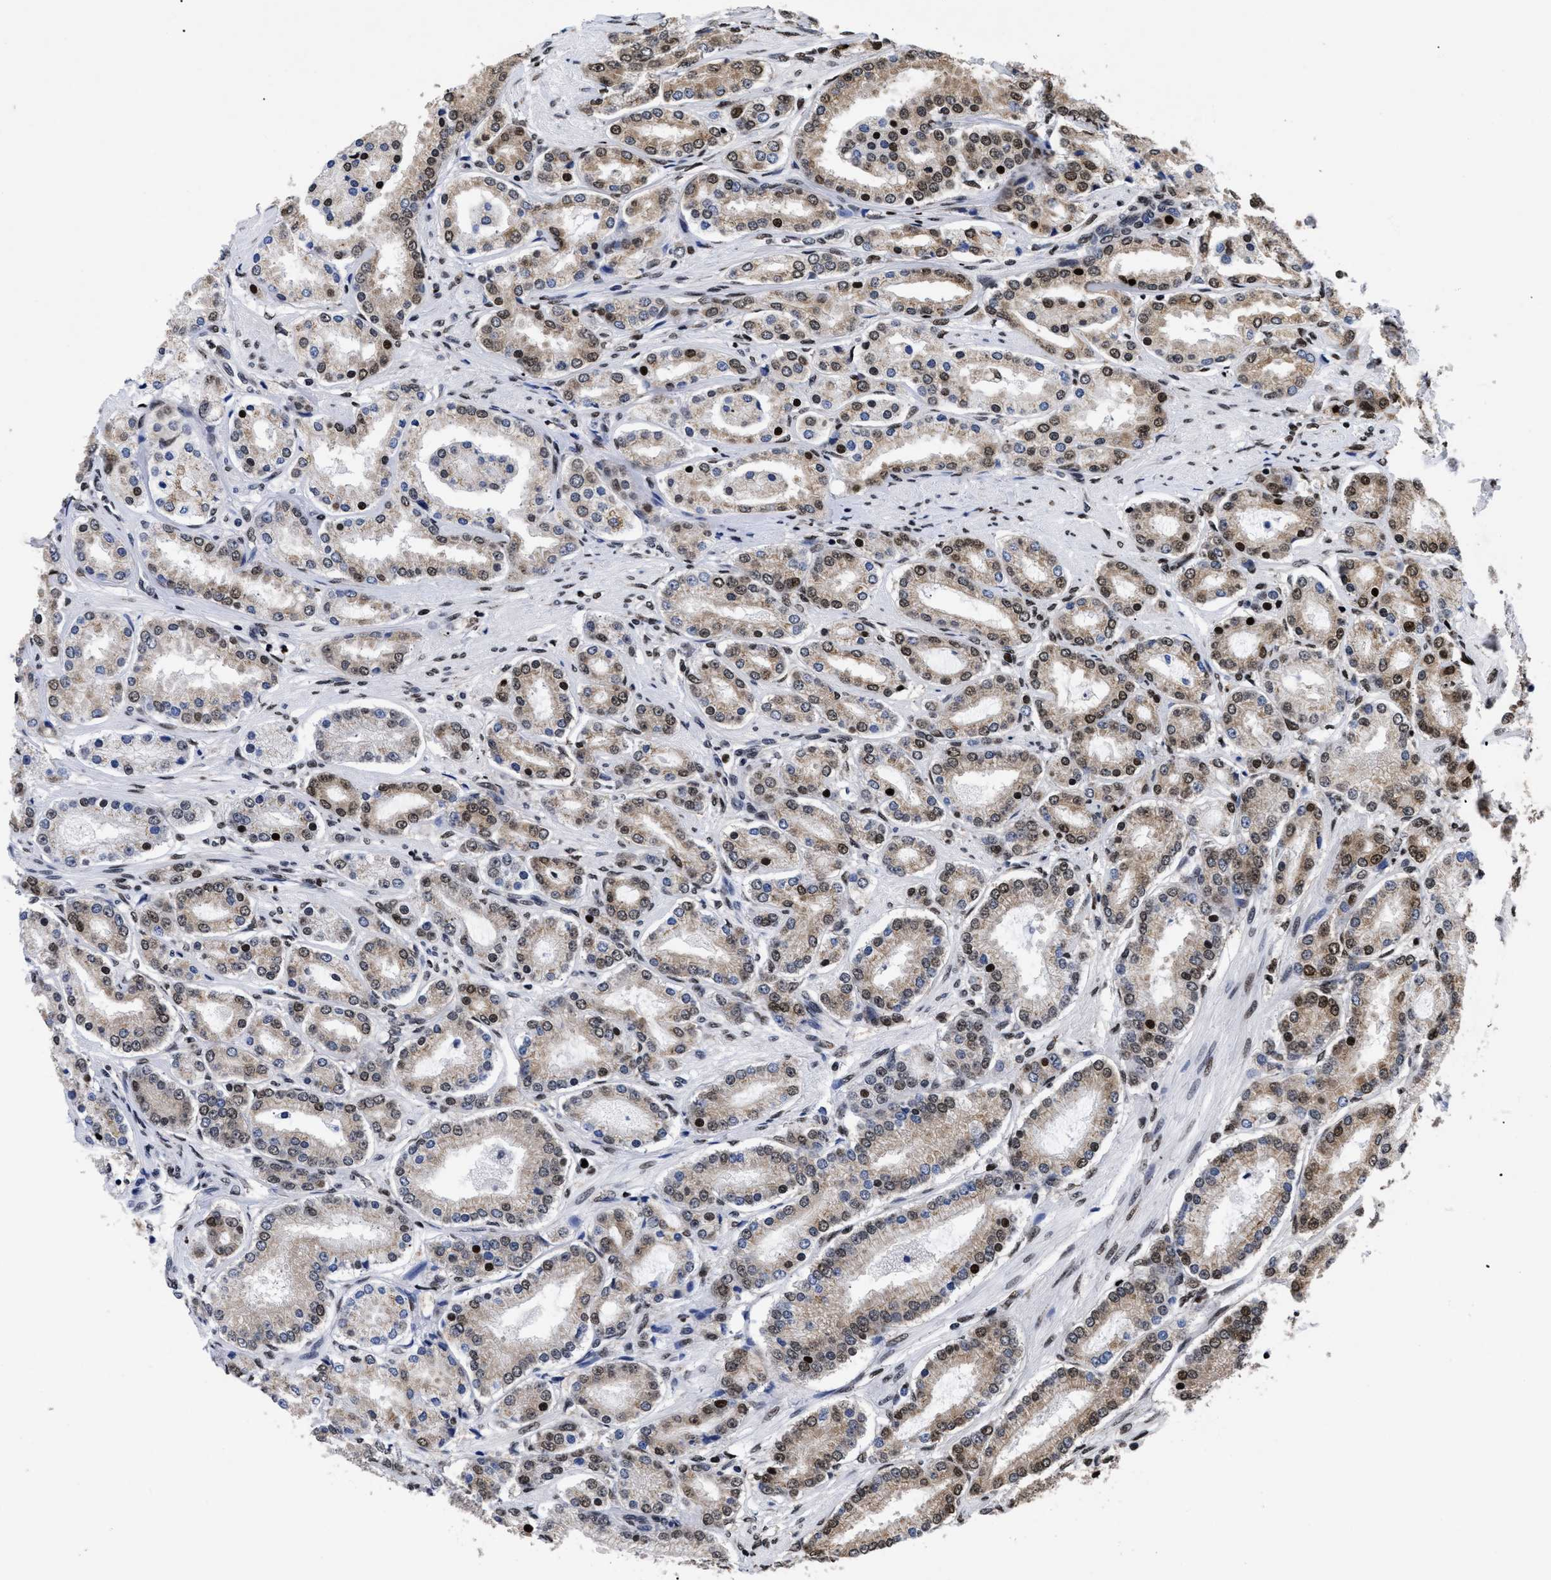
{"staining": {"intensity": "strong", "quantity": "25%-75%", "location": "cytoplasmic/membranous,nuclear"}, "tissue": "prostate cancer", "cell_type": "Tumor cells", "image_type": "cancer", "snomed": [{"axis": "morphology", "description": "Adenocarcinoma, Low grade"}, {"axis": "topography", "description": "Prostate"}], "caption": "IHC of human prostate cancer (low-grade adenocarcinoma) demonstrates high levels of strong cytoplasmic/membranous and nuclear staining in approximately 25%-75% of tumor cells.", "gene": "CALHM3", "patient": {"sex": "male", "age": 63}}